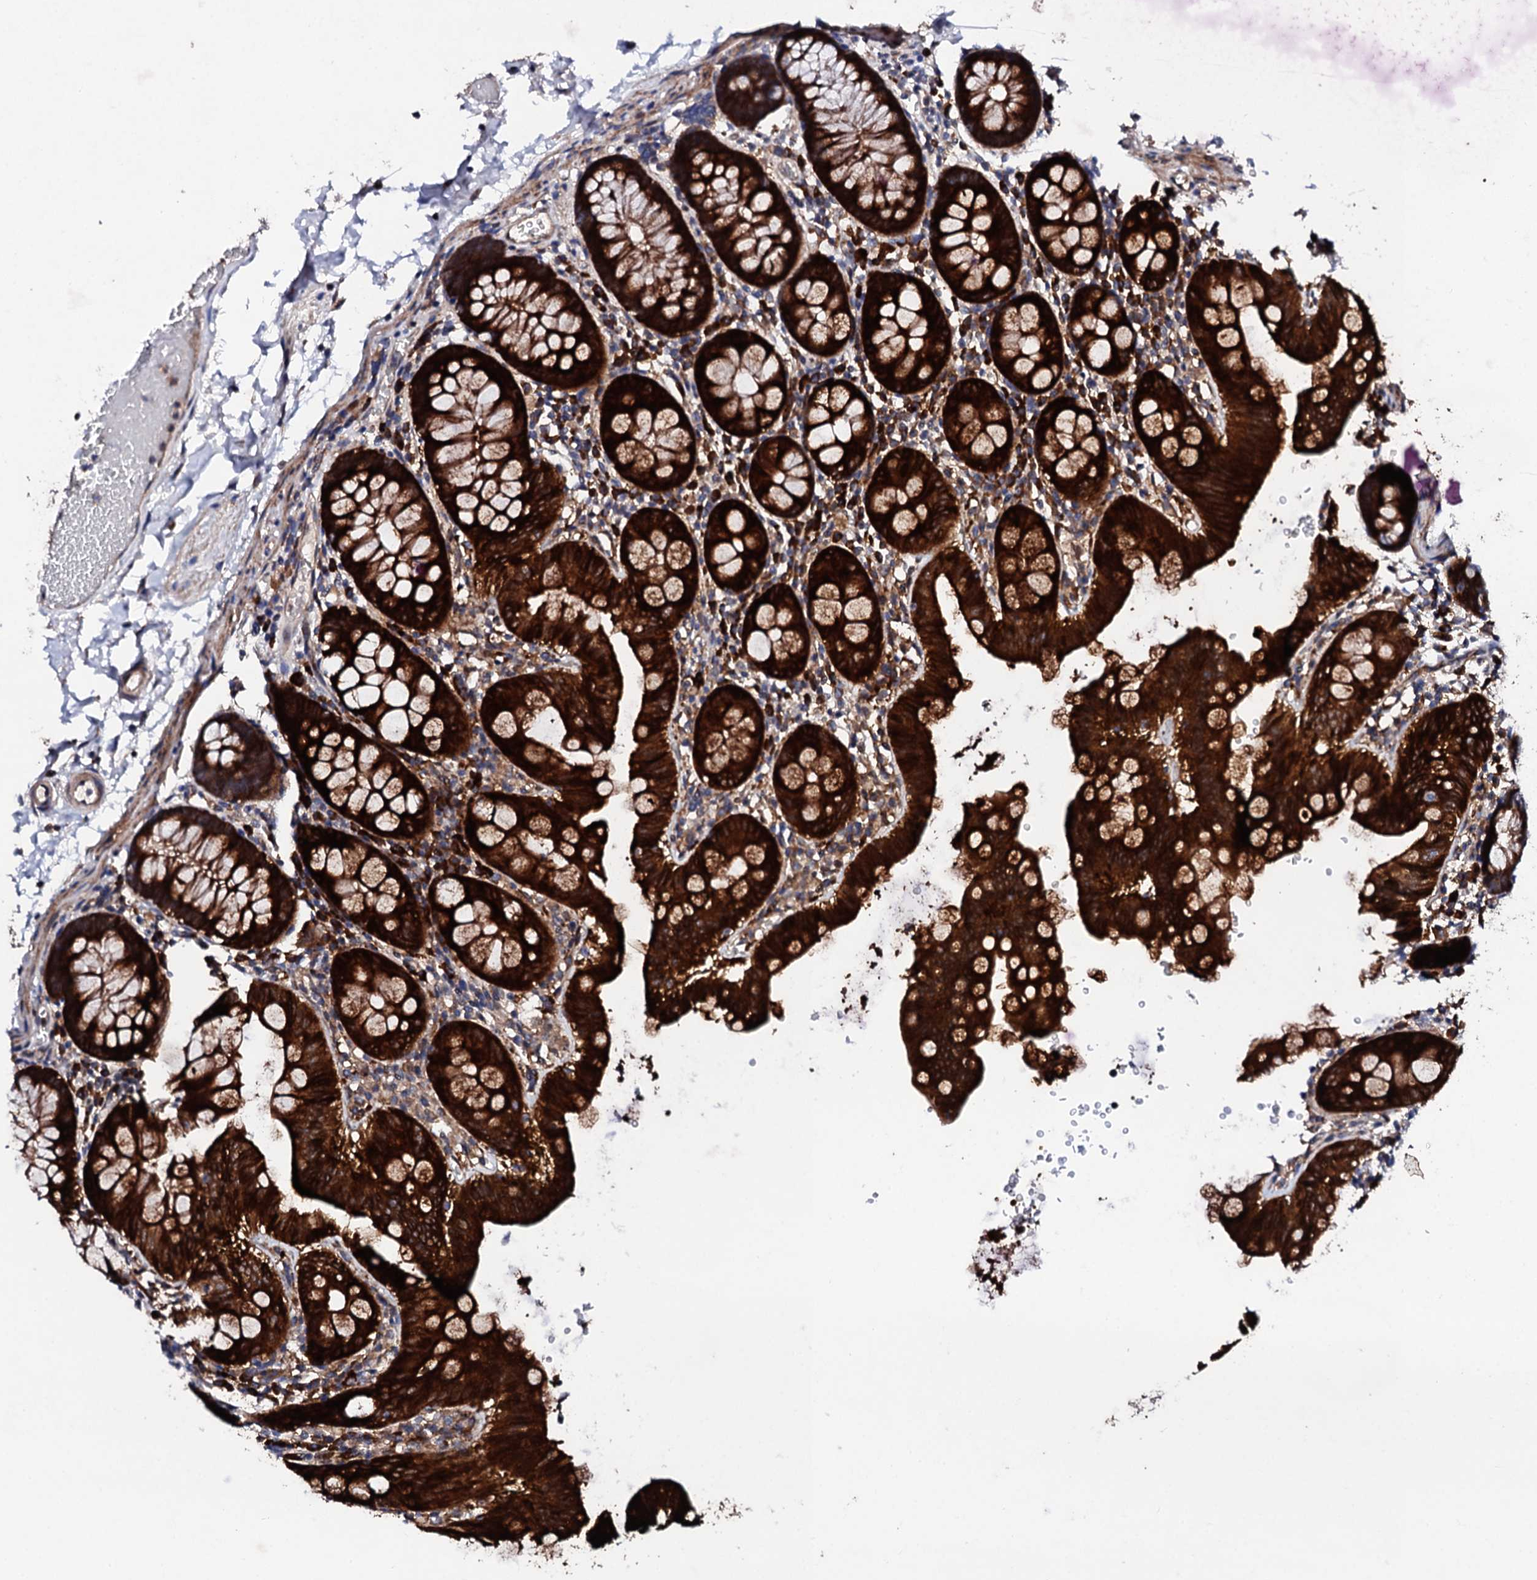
{"staining": {"intensity": "moderate", "quantity": ">75%", "location": "cytoplasmic/membranous"}, "tissue": "colon", "cell_type": "Endothelial cells", "image_type": "normal", "snomed": [{"axis": "morphology", "description": "Normal tissue, NOS"}, {"axis": "topography", "description": "Colon"}], "caption": "This image demonstrates benign colon stained with immunohistochemistry (IHC) to label a protein in brown. The cytoplasmic/membranous of endothelial cells show moderate positivity for the protein. Nuclei are counter-stained blue.", "gene": "LIPT2", "patient": {"sex": "male", "age": 75}}